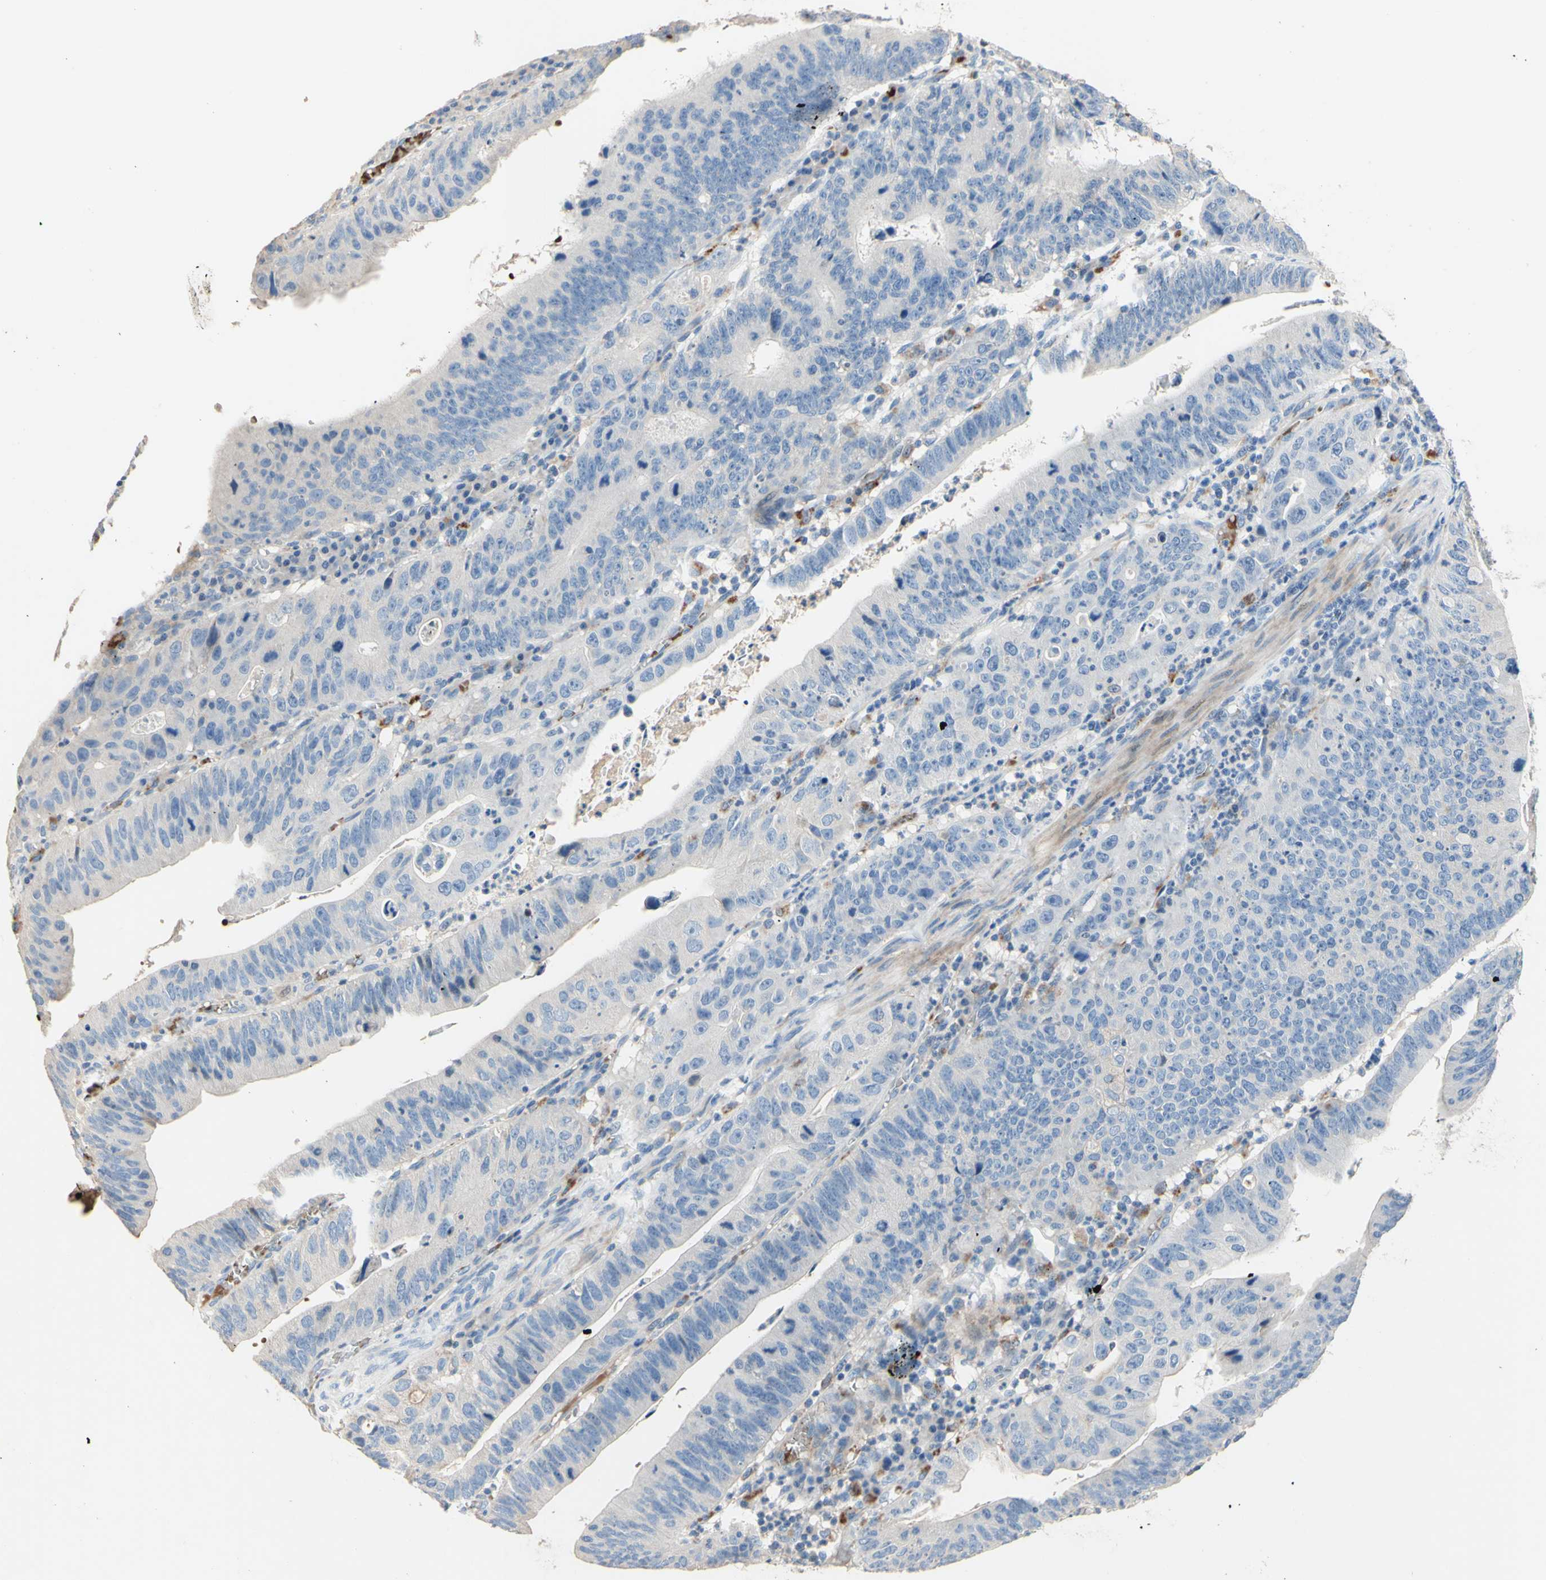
{"staining": {"intensity": "negative", "quantity": "none", "location": "none"}, "tissue": "stomach cancer", "cell_type": "Tumor cells", "image_type": "cancer", "snomed": [{"axis": "morphology", "description": "Adenocarcinoma, NOS"}, {"axis": "topography", "description": "Stomach"}], "caption": "Immunohistochemical staining of stomach cancer reveals no significant expression in tumor cells.", "gene": "CDON", "patient": {"sex": "male", "age": 59}}